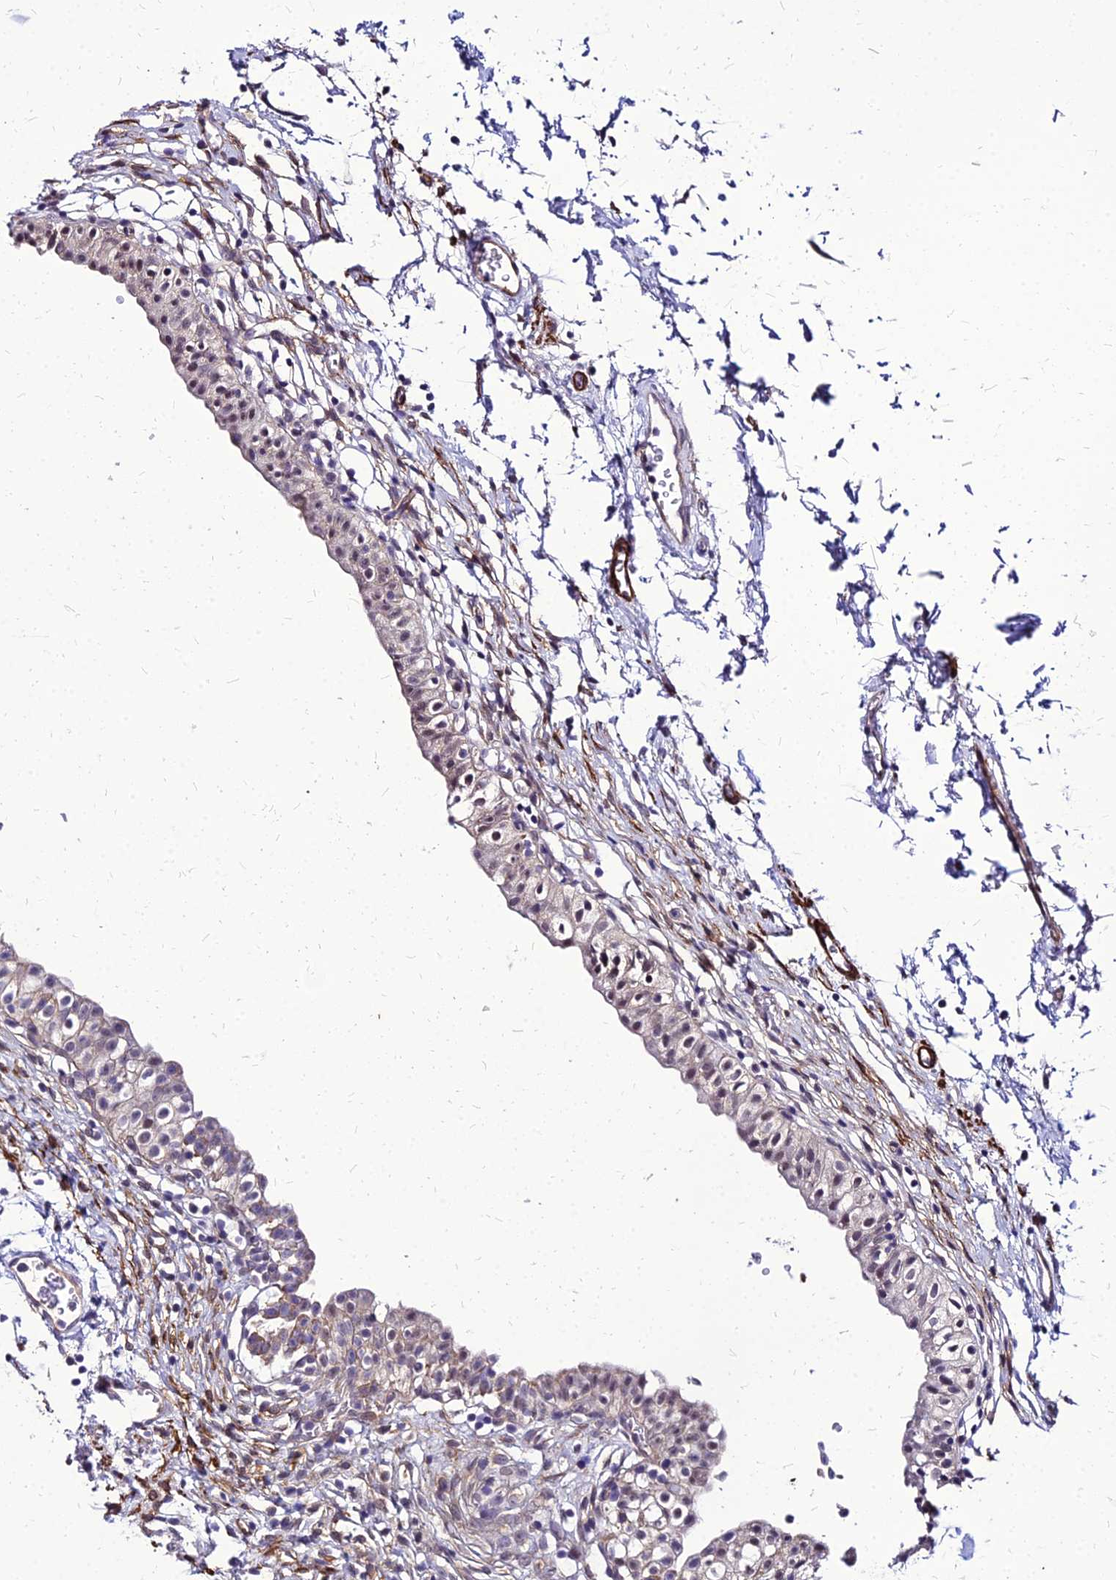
{"staining": {"intensity": "weak", "quantity": "25%-75%", "location": "nuclear"}, "tissue": "urinary bladder", "cell_type": "Urothelial cells", "image_type": "normal", "snomed": [{"axis": "morphology", "description": "Normal tissue, NOS"}, {"axis": "topography", "description": "Urinary bladder"}, {"axis": "topography", "description": "Peripheral nerve tissue"}], "caption": "Immunohistochemical staining of benign human urinary bladder reveals low levels of weak nuclear expression in approximately 25%-75% of urothelial cells. The protein of interest is stained brown, and the nuclei are stained in blue (DAB (3,3'-diaminobenzidine) IHC with brightfield microscopy, high magnification).", "gene": "YEATS2", "patient": {"sex": "male", "age": 55}}